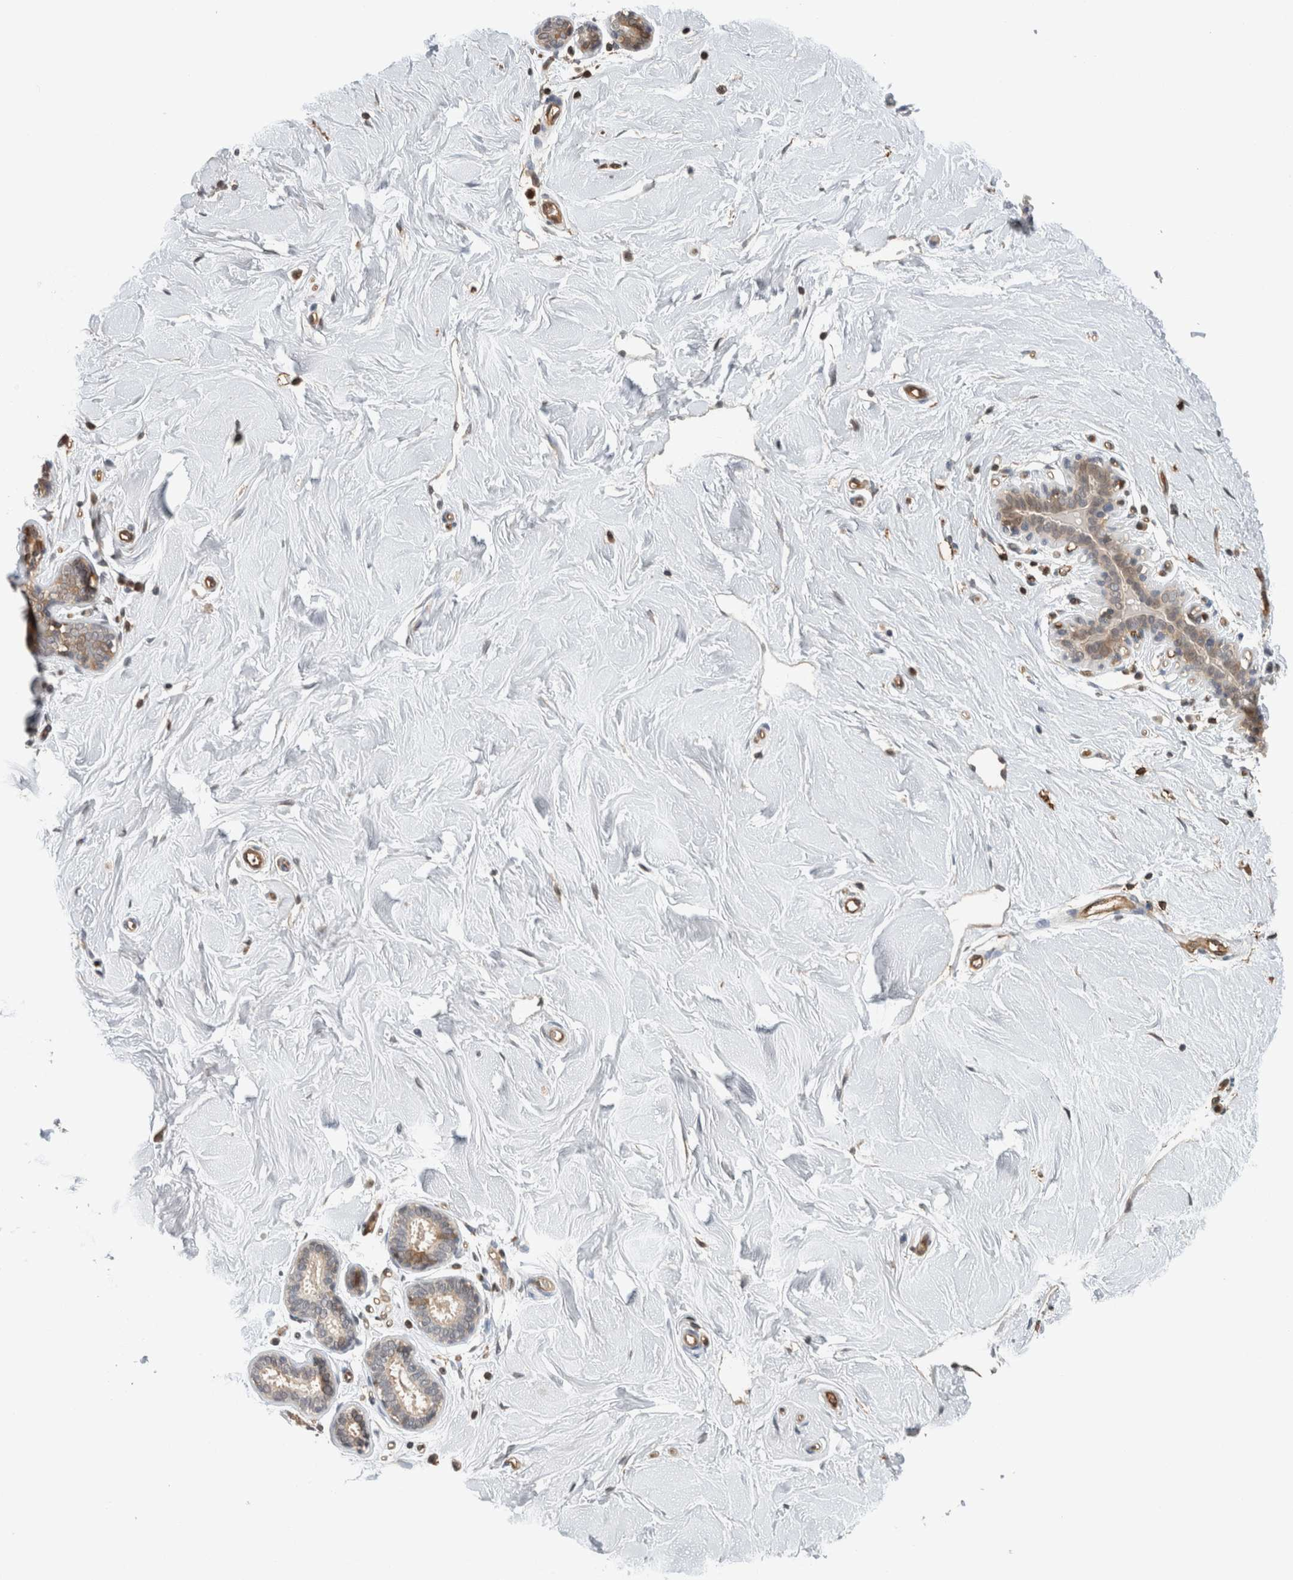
{"staining": {"intensity": "negative", "quantity": "none", "location": "none"}, "tissue": "breast", "cell_type": "Adipocytes", "image_type": "normal", "snomed": [{"axis": "morphology", "description": "Normal tissue, NOS"}, {"axis": "topography", "description": "Breast"}], "caption": "A high-resolution image shows IHC staining of unremarkable breast, which displays no significant staining in adipocytes.", "gene": "PFDN4", "patient": {"sex": "female", "age": 23}}